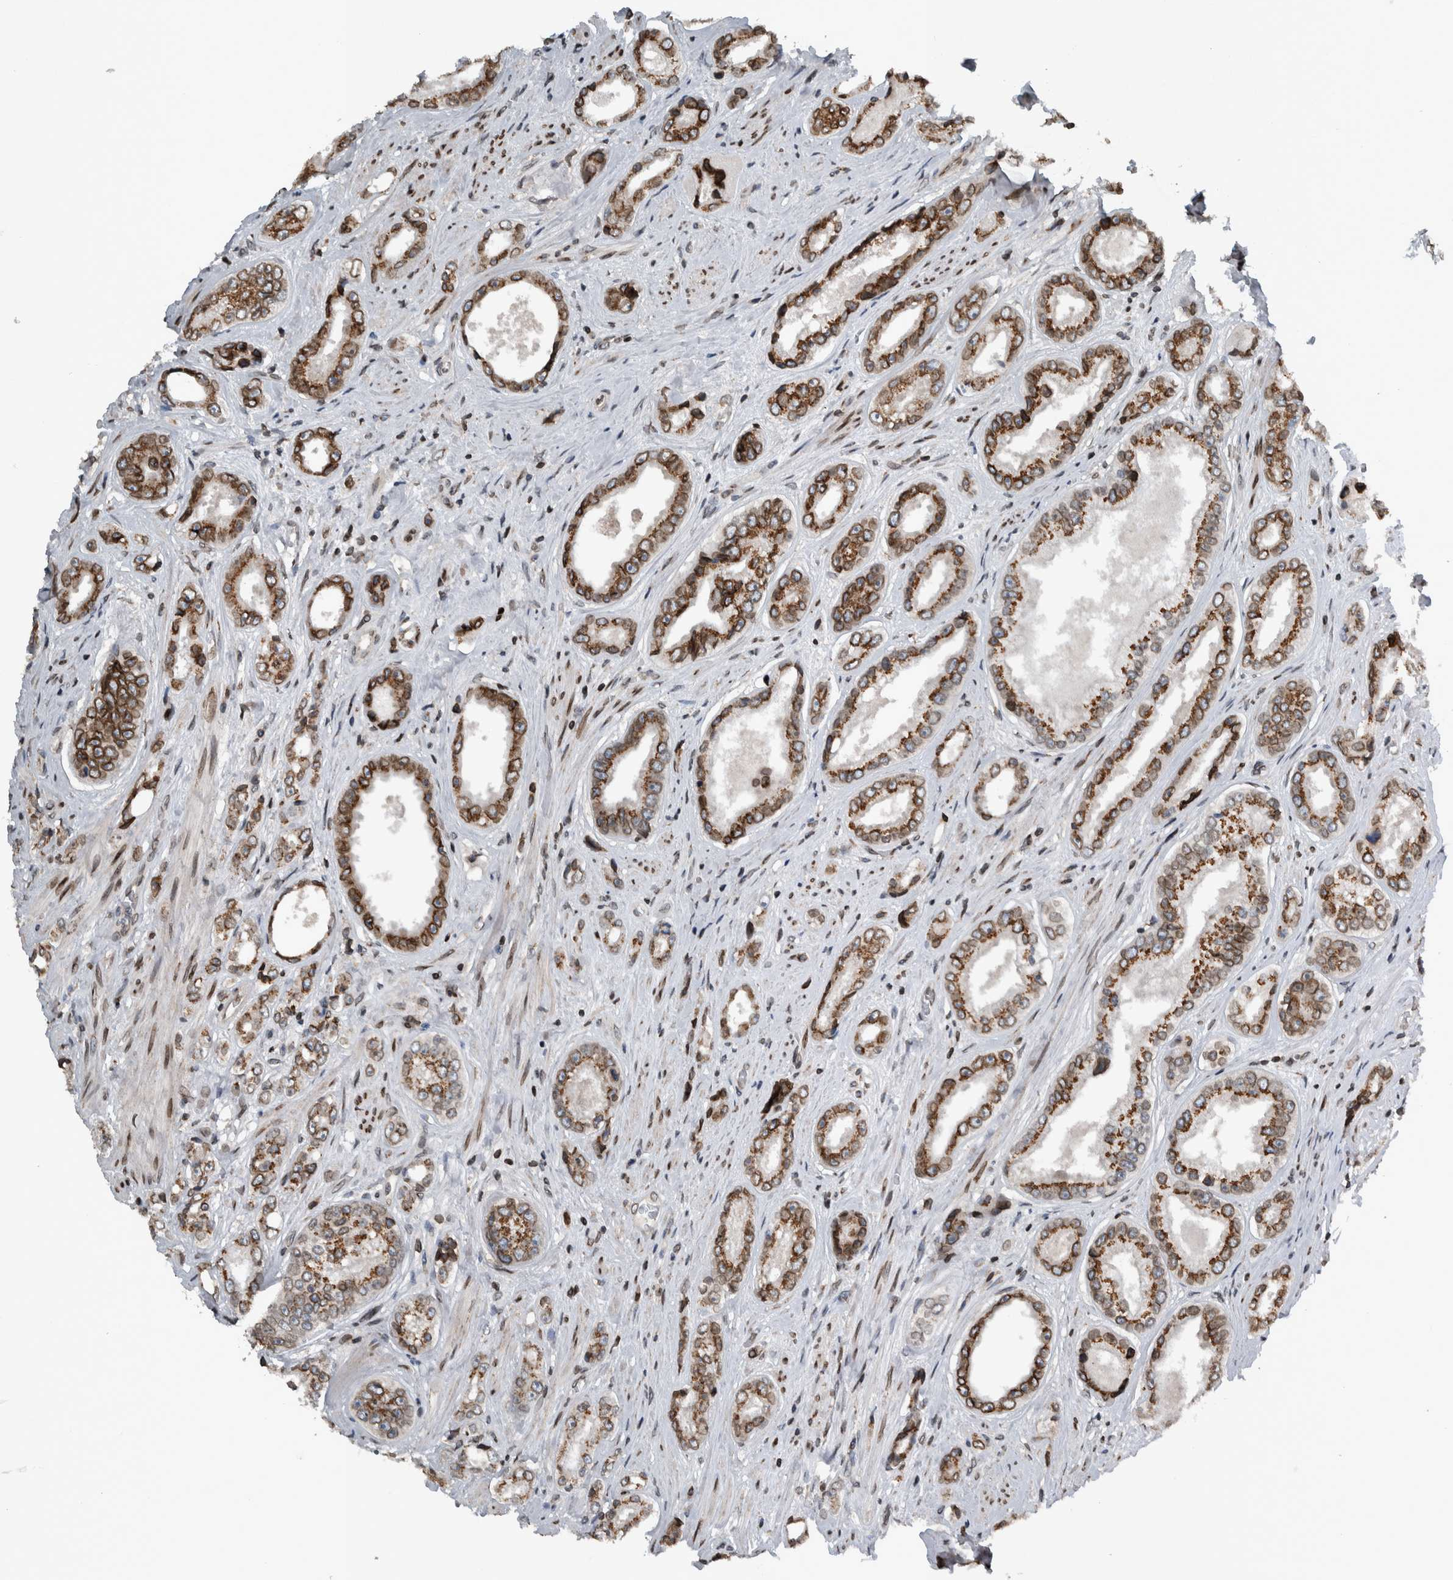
{"staining": {"intensity": "moderate", "quantity": ">75%", "location": "cytoplasmic/membranous"}, "tissue": "prostate cancer", "cell_type": "Tumor cells", "image_type": "cancer", "snomed": [{"axis": "morphology", "description": "Adenocarcinoma, High grade"}, {"axis": "topography", "description": "Prostate"}], "caption": "A photomicrograph of human adenocarcinoma (high-grade) (prostate) stained for a protein reveals moderate cytoplasmic/membranous brown staining in tumor cells. The staining was performed using DAB to visualize the protein expression in brown, while the nuclei were stained in blue with hematoxylin (Magnification: 20x).", "gene": "FAM135B", "patient": {"sex": "male", "age": 61}}